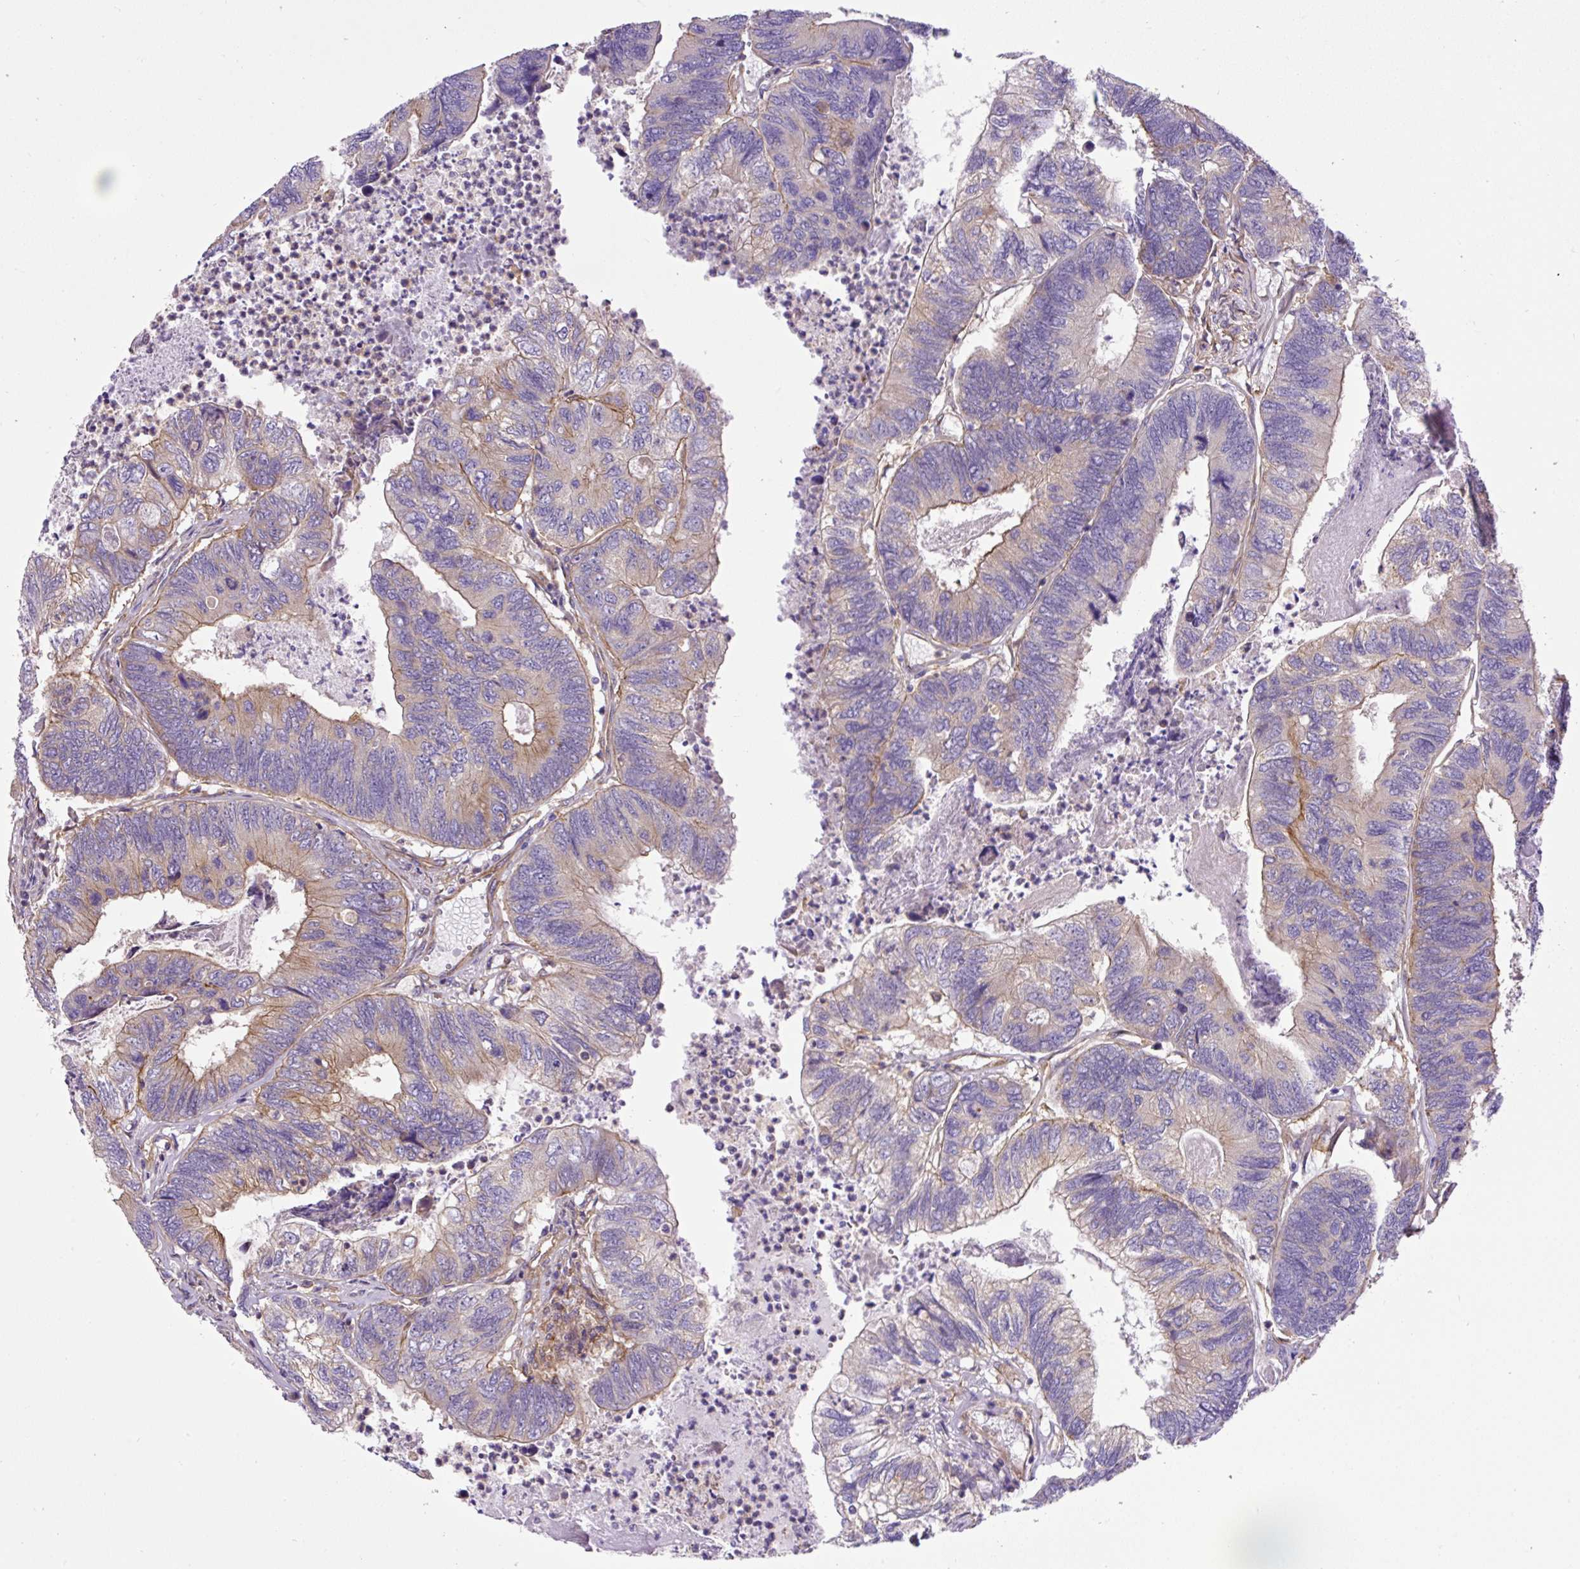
{"staining": {"intensity": "moderate", "quantity": "25%-75%", "location": "cytoplasmic/membranous"}, "tissue": "colorectal cancer", "cell_type": "Tumor cells", "image_type": "cancer", "snomed": [{"axis": "morphology", "description": "Adenocarcinoma, NOS"}, {"axis": "topography", "description": "Colon"}], "caption": "Immunohistochemistry (IHC) staining of colorectal cancer (adenocarcinoma), which reveals medium levels of moderate cytoplasmic/membranous positivity in approximately 25%-75% of tumor cells indicating moderate cytoplasmic/membranous protein staining. The staining was performed using DAB (3,3'-diaminobenzidine) (brown) for protein detection and nuclei were counterstained in hematoxylin (blue).", "gene": "DCTN1", "patient": {"sex": "female", "age": 67}}